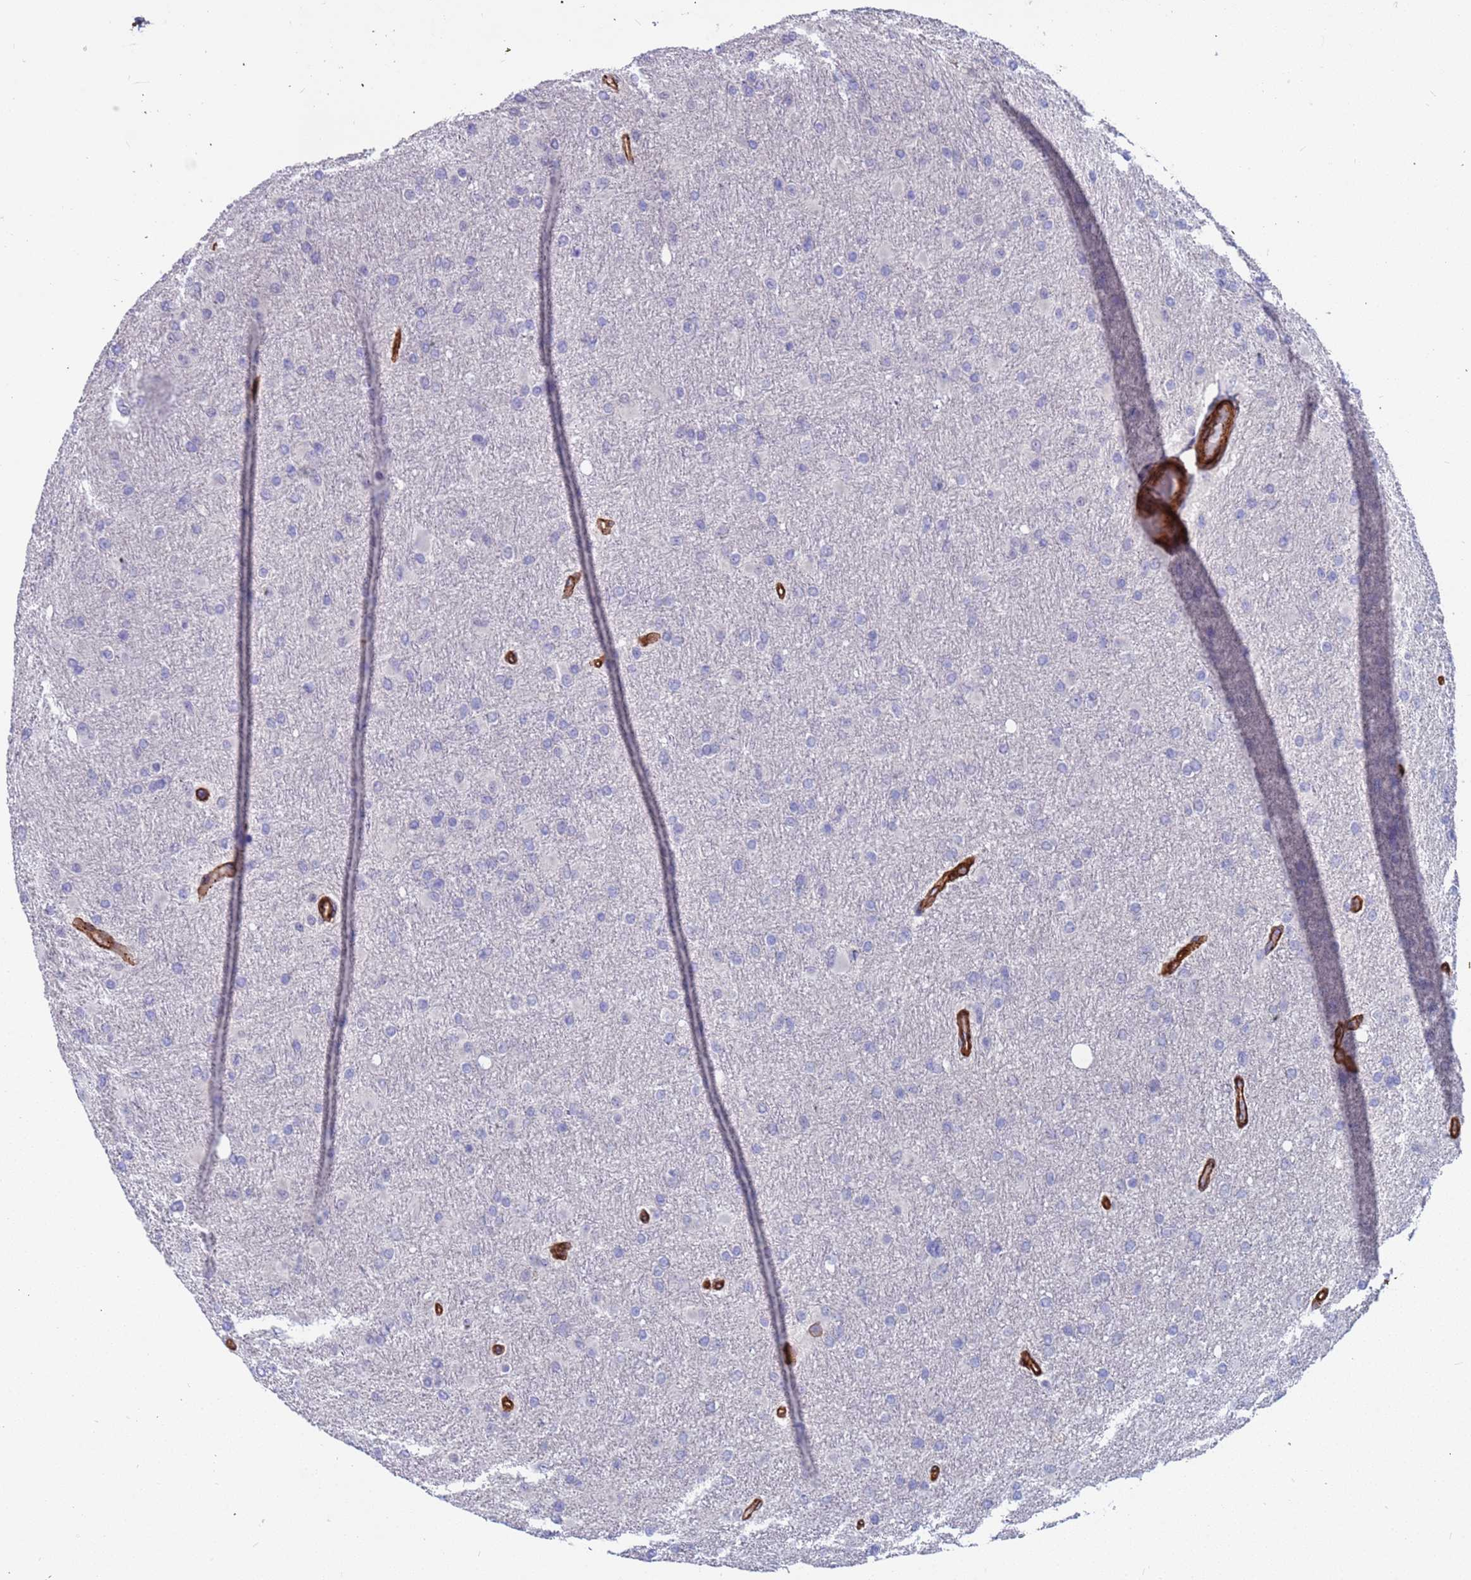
{"staining": {"intensity": "negative", "quantity": "none", "location": "none"}, "tissue": "glioma", "cell_type": "Tumor cells", "image_type": "cancer", "snomed": [{"axis": "morphology", "description": "Glioma, malignant, High grade"}, {"axis": "topography", "description": "Cerebral cortex"}], "caption": "Malignant glioma (high-grade) was stained to show a protein in brown. There is no significant positivity in tumor cells. (DAB immunohistochemistry with hematoxylin counter stain).", "gene": "EHD2", "patient": {"sex": "female", "age": 36}}